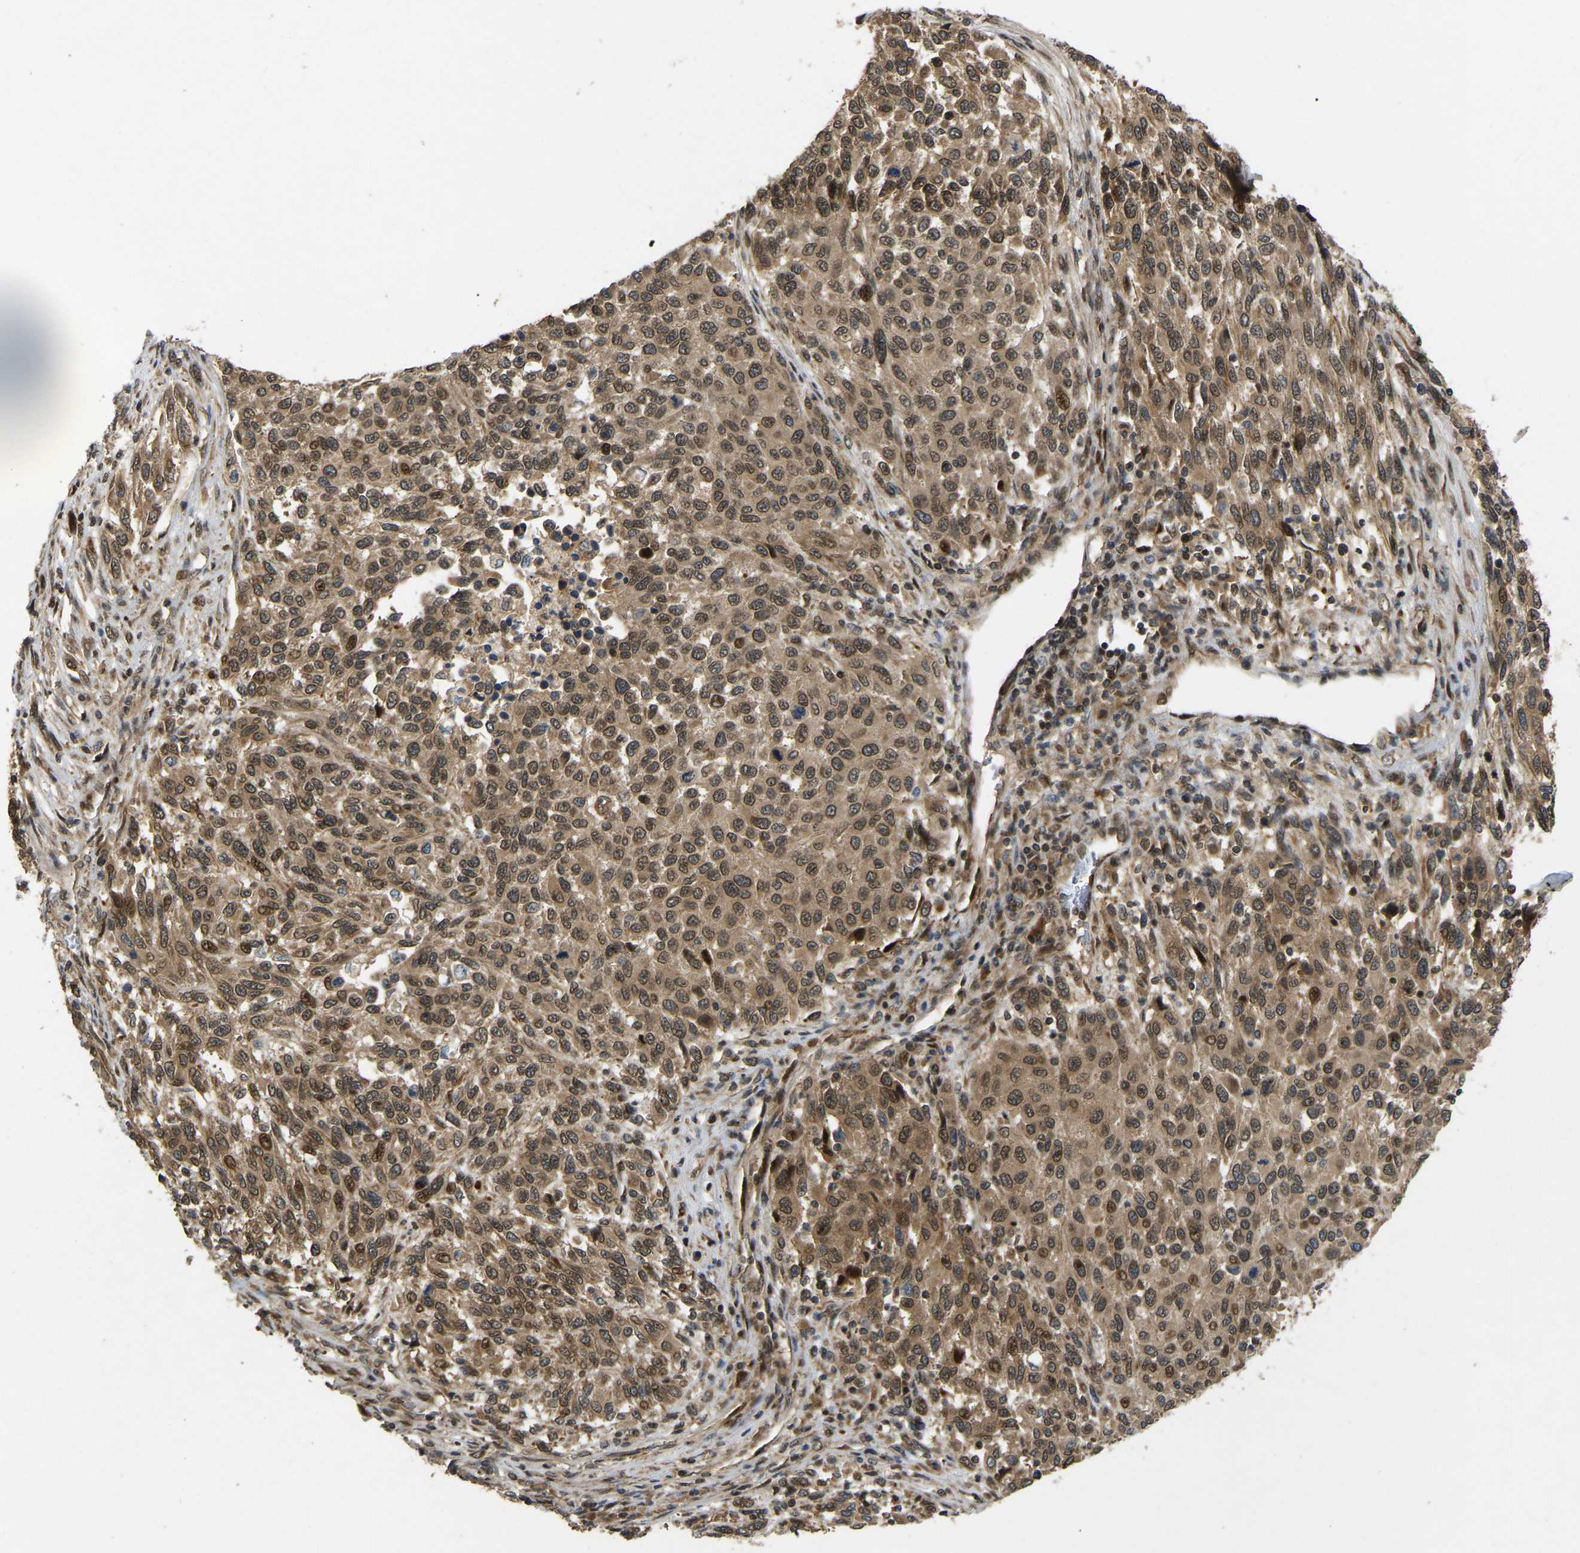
{"staining": {"intensity": "moderate", "quantity": ">75%", "location": "cytoplasmic/membranous,nuclear"}, "tissue": "melanoma", "cell_type": "Tumor cells", "image_type": "cancer", "snomed": [{"axis": "morphology", "description": "Malignant melanoma, Metastatic site"}, {"axis": "topography", "description": "Lymph node"}], "caption": "Malignant melanoma (metastatic site) stained for a protein (brown) displays moderate cytoplasmic/membranous and nuclear positive staining in about >75% of tumor cells.", "gene": "KIAA1549", "patient": {"sex": "male", "age": 61}}